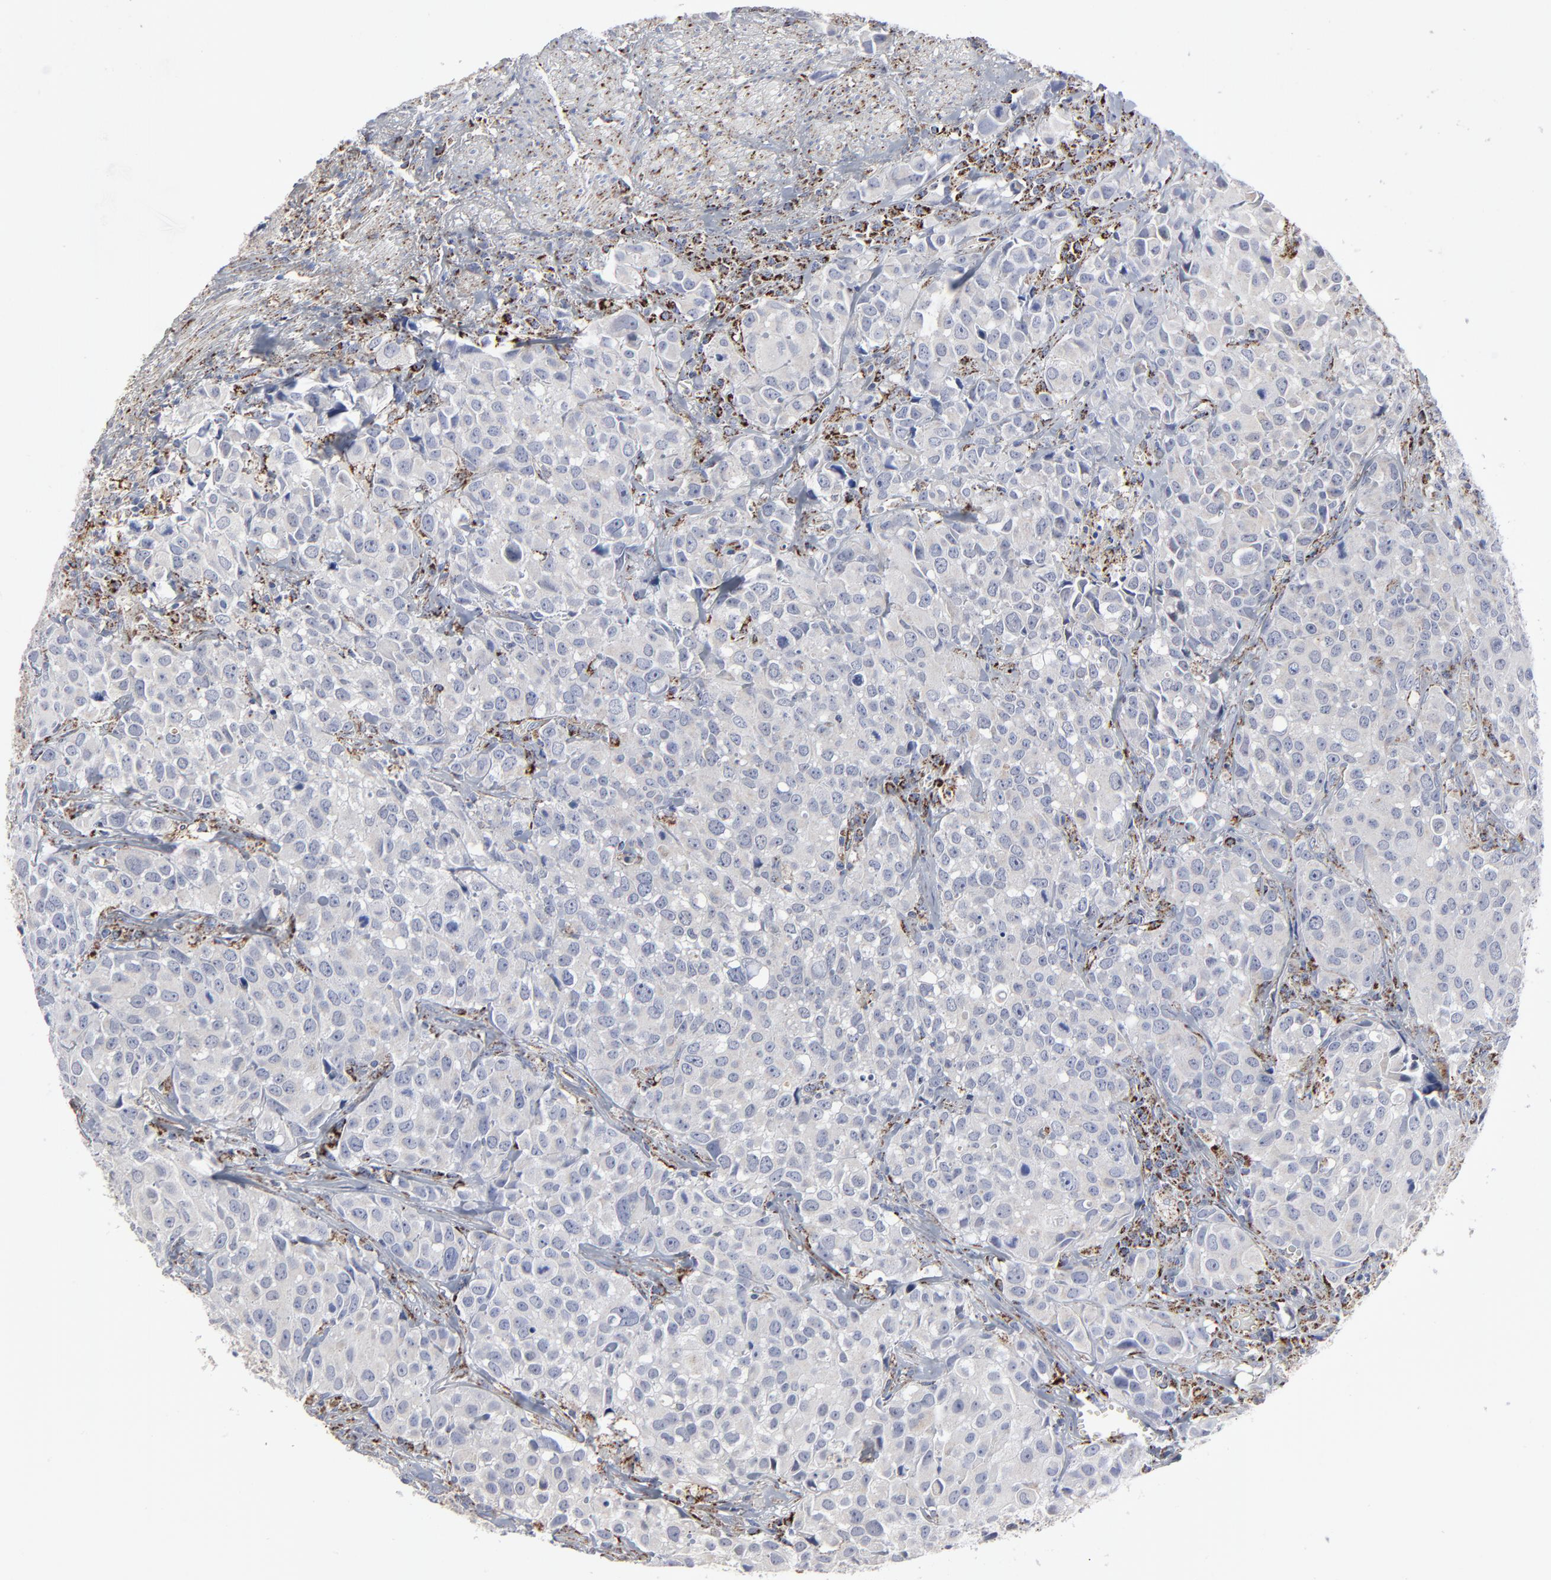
{"staining": {"intensity": "negative", "quantity": "none", "location": "none"}, "tissue": "urothelial cancer", "cell_type": "Tumor cells", "image_type": "cancer", "snomed": [{"axis": "morphology", "description": "Urothelial carcinoma, High grade"}, {"axis": "topography", "description": "Urinary bladder"}], "caption": "Urothelial cancer stained for a protein using immunohistochemistry exhibits no expression tumor cells.", "gene": "TXNRD2", "patient": {"sex": "female", "age": 75}}